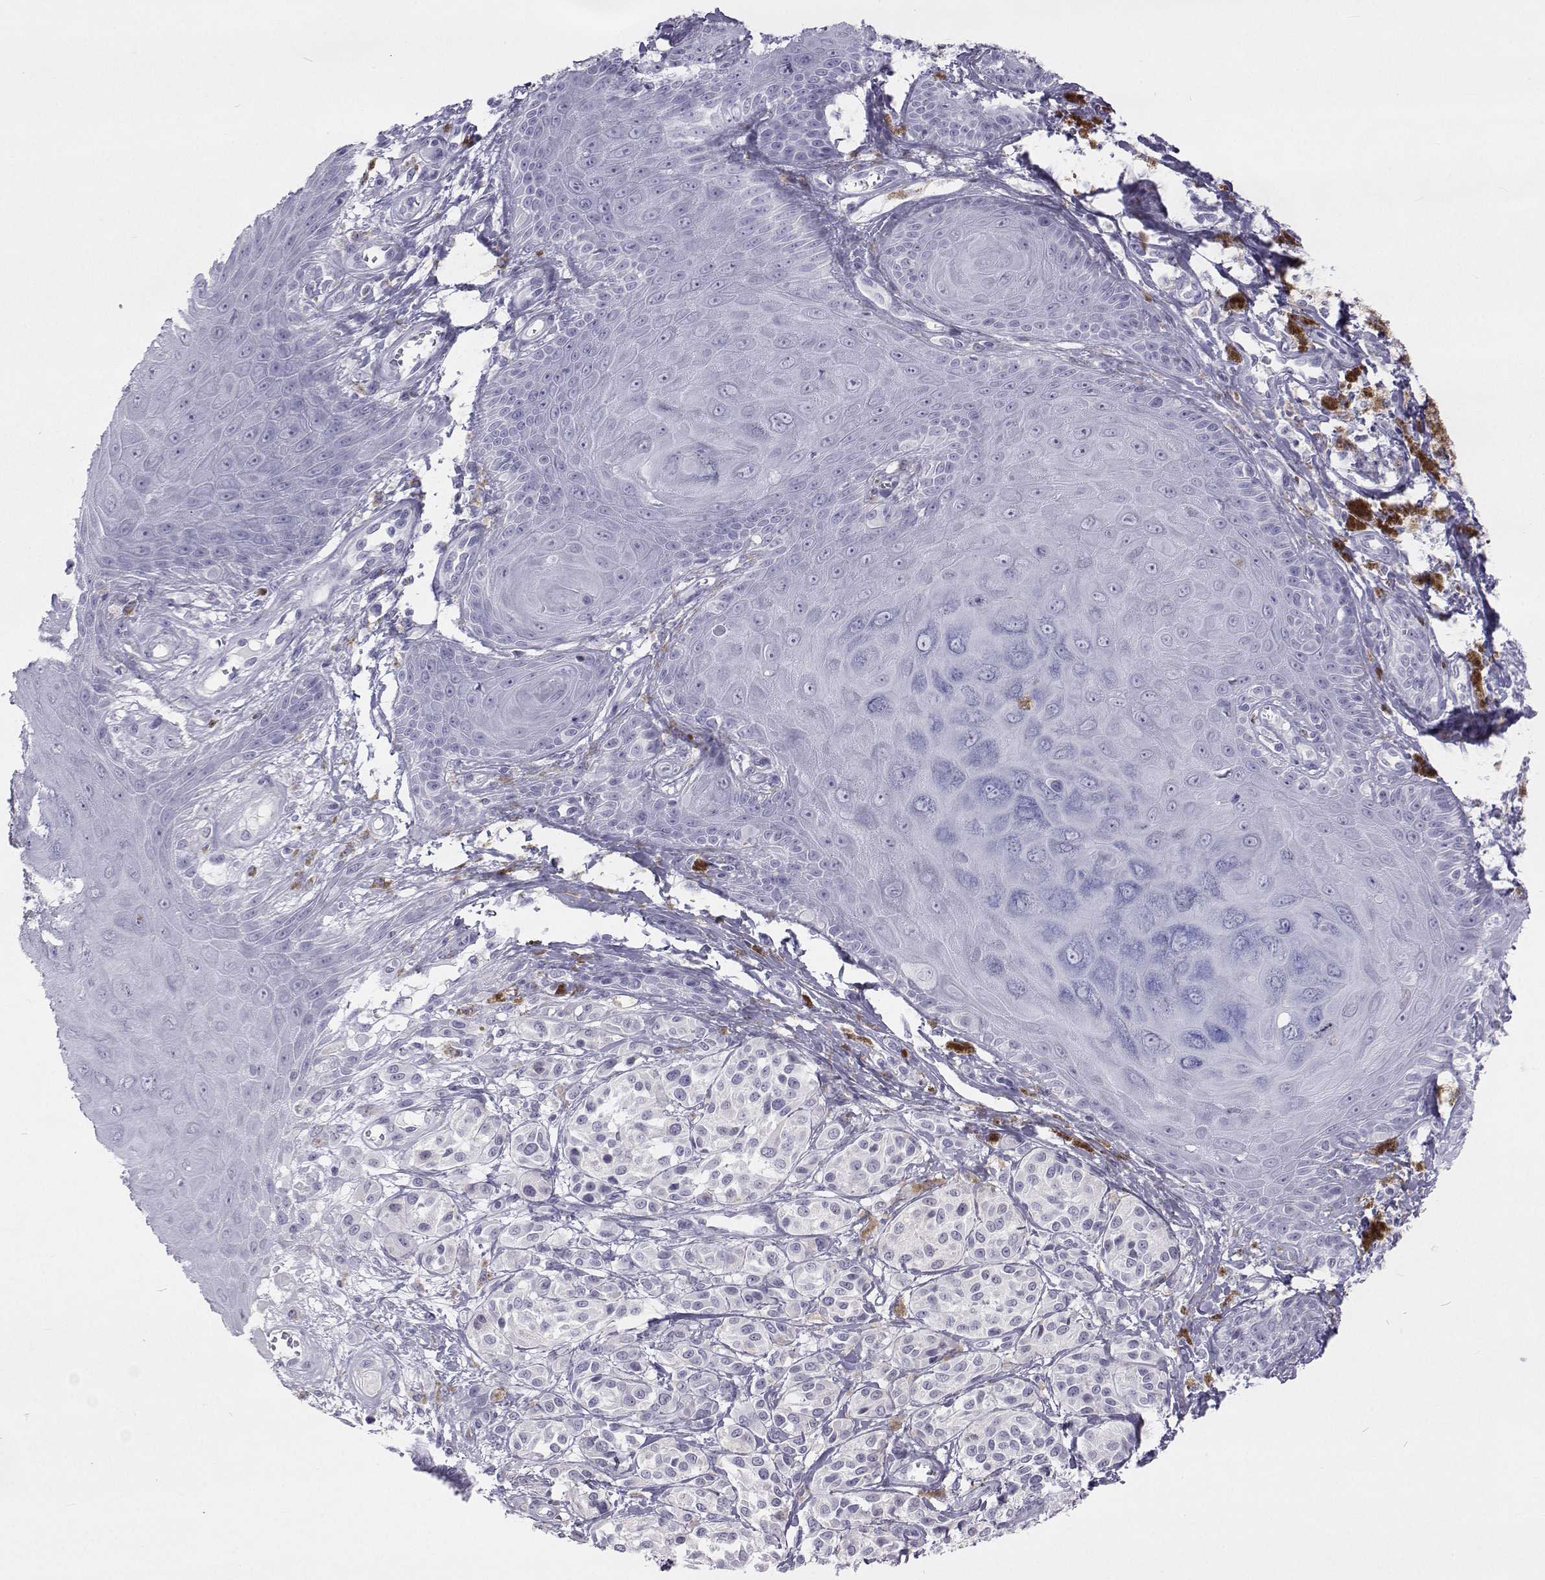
{"staining": {"intensity": "negative", "quantity": "none", "location": "none"}, "tissue": "melanoma", "cell_type": "Tumor cells", "image_type": "cancer", "snomed": [{"axis": "morphology", "description": "Malignant melanoma, NOS"}, {"axis": "topography", "description": "Skin"}], "caption": "Tumor cells show no significant protein staining in malignant melanoma.", "gene": "GALM", "patient": {"sex": "female", "age": 80}}